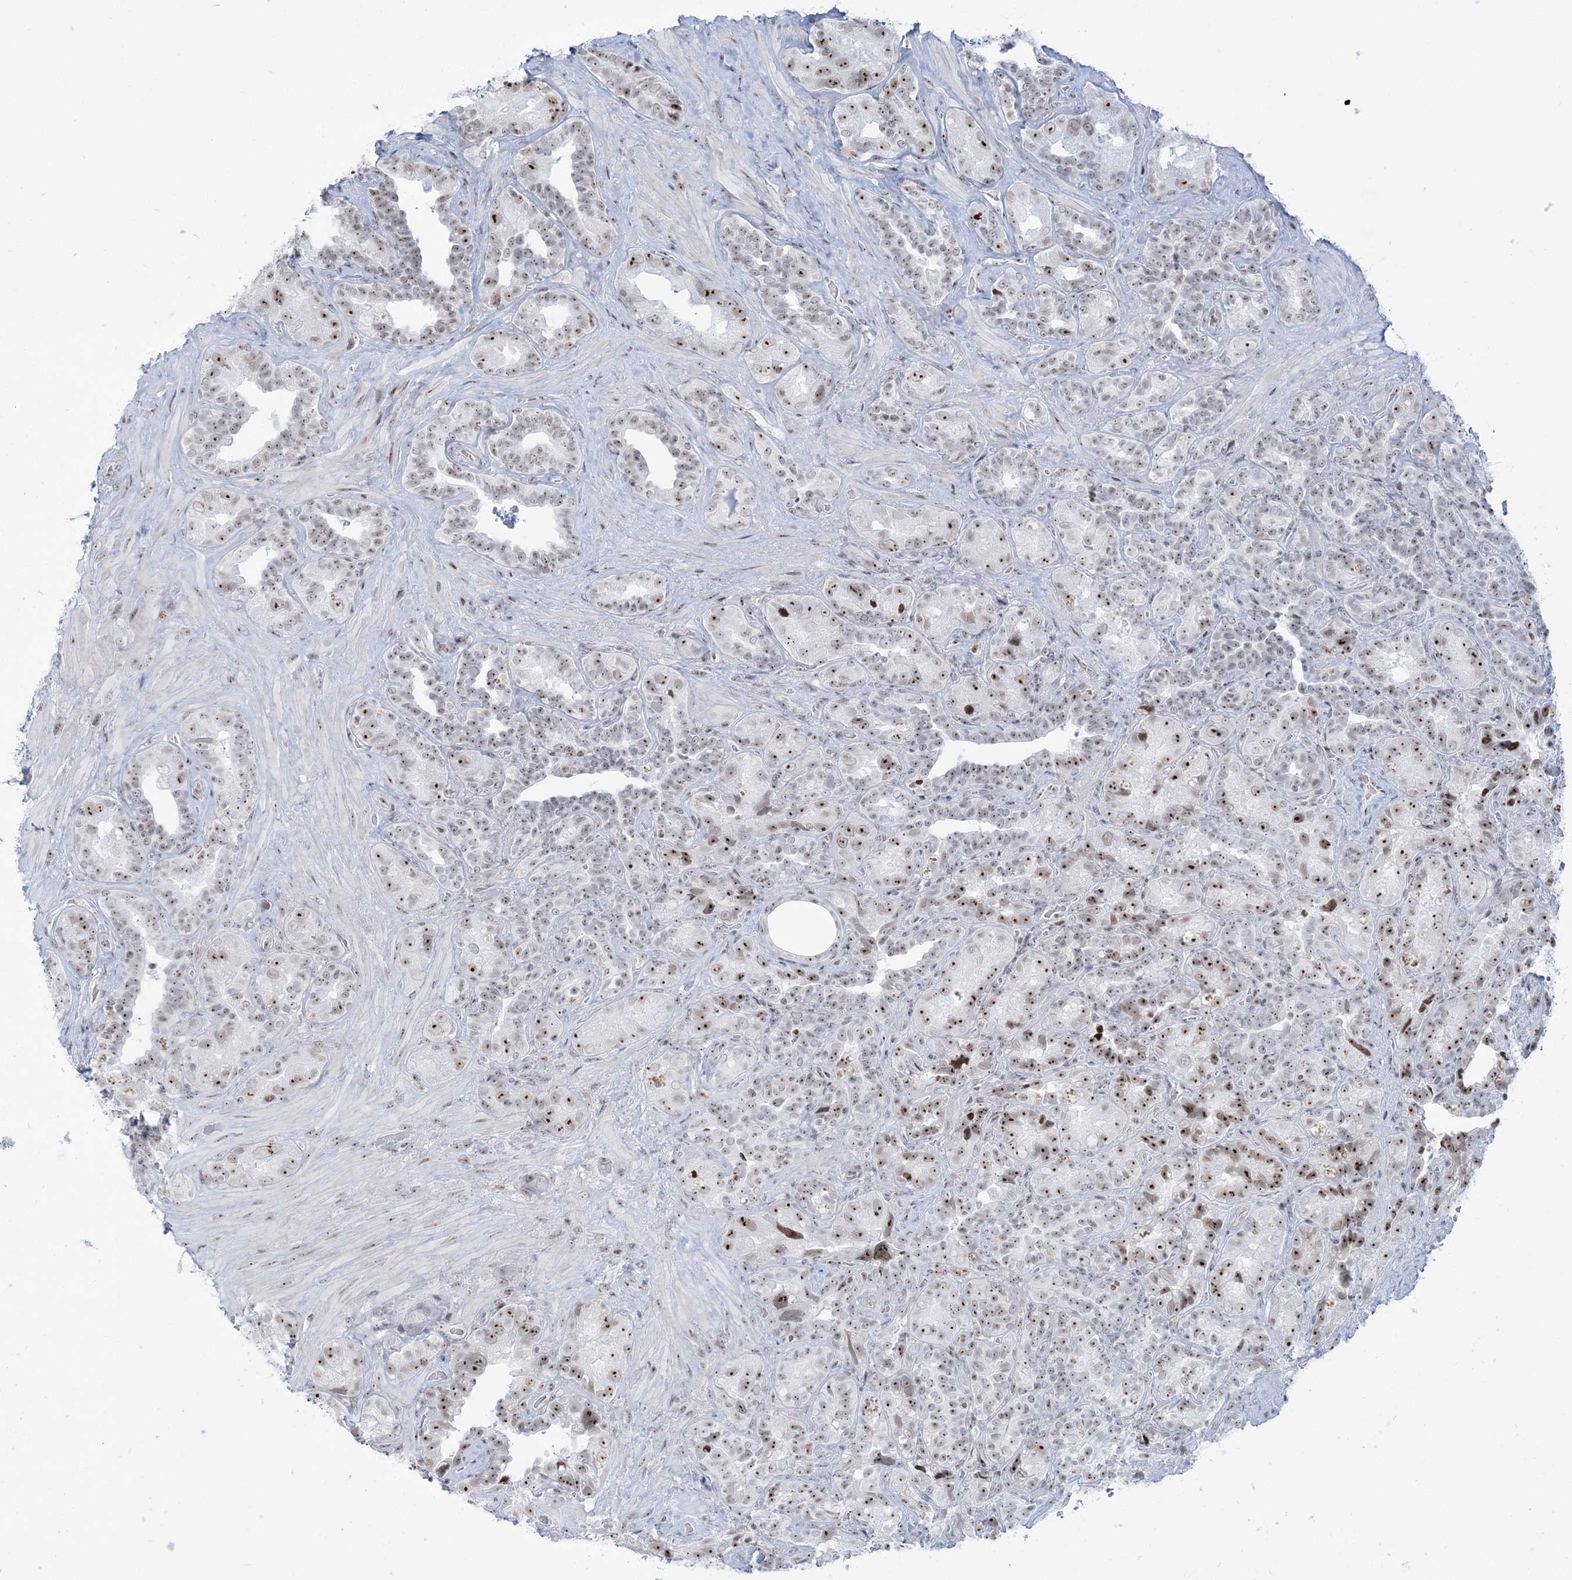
{"staining": {"intensity": "strong", "quantity": "25%-75%", "location": "nuclear"}, "tissue": "seminal vesicle", "cell_type": "Glandular cells", "image_type": "normal", "snomed": [{"axis": "morphology", "description": "Normal tissue, NOS"}, {"axis": "topography", "description": "Seminal veicle"}, {"axis": "topography", "description": "Peripheral nerve tissue"}], "caption": "An image of human seminal vesicle stained for a protein demonstrates strong nuclear brown staining in glandular cells.", "gene": "DDX21", "patient": {"sex": "male", "age": 67}}